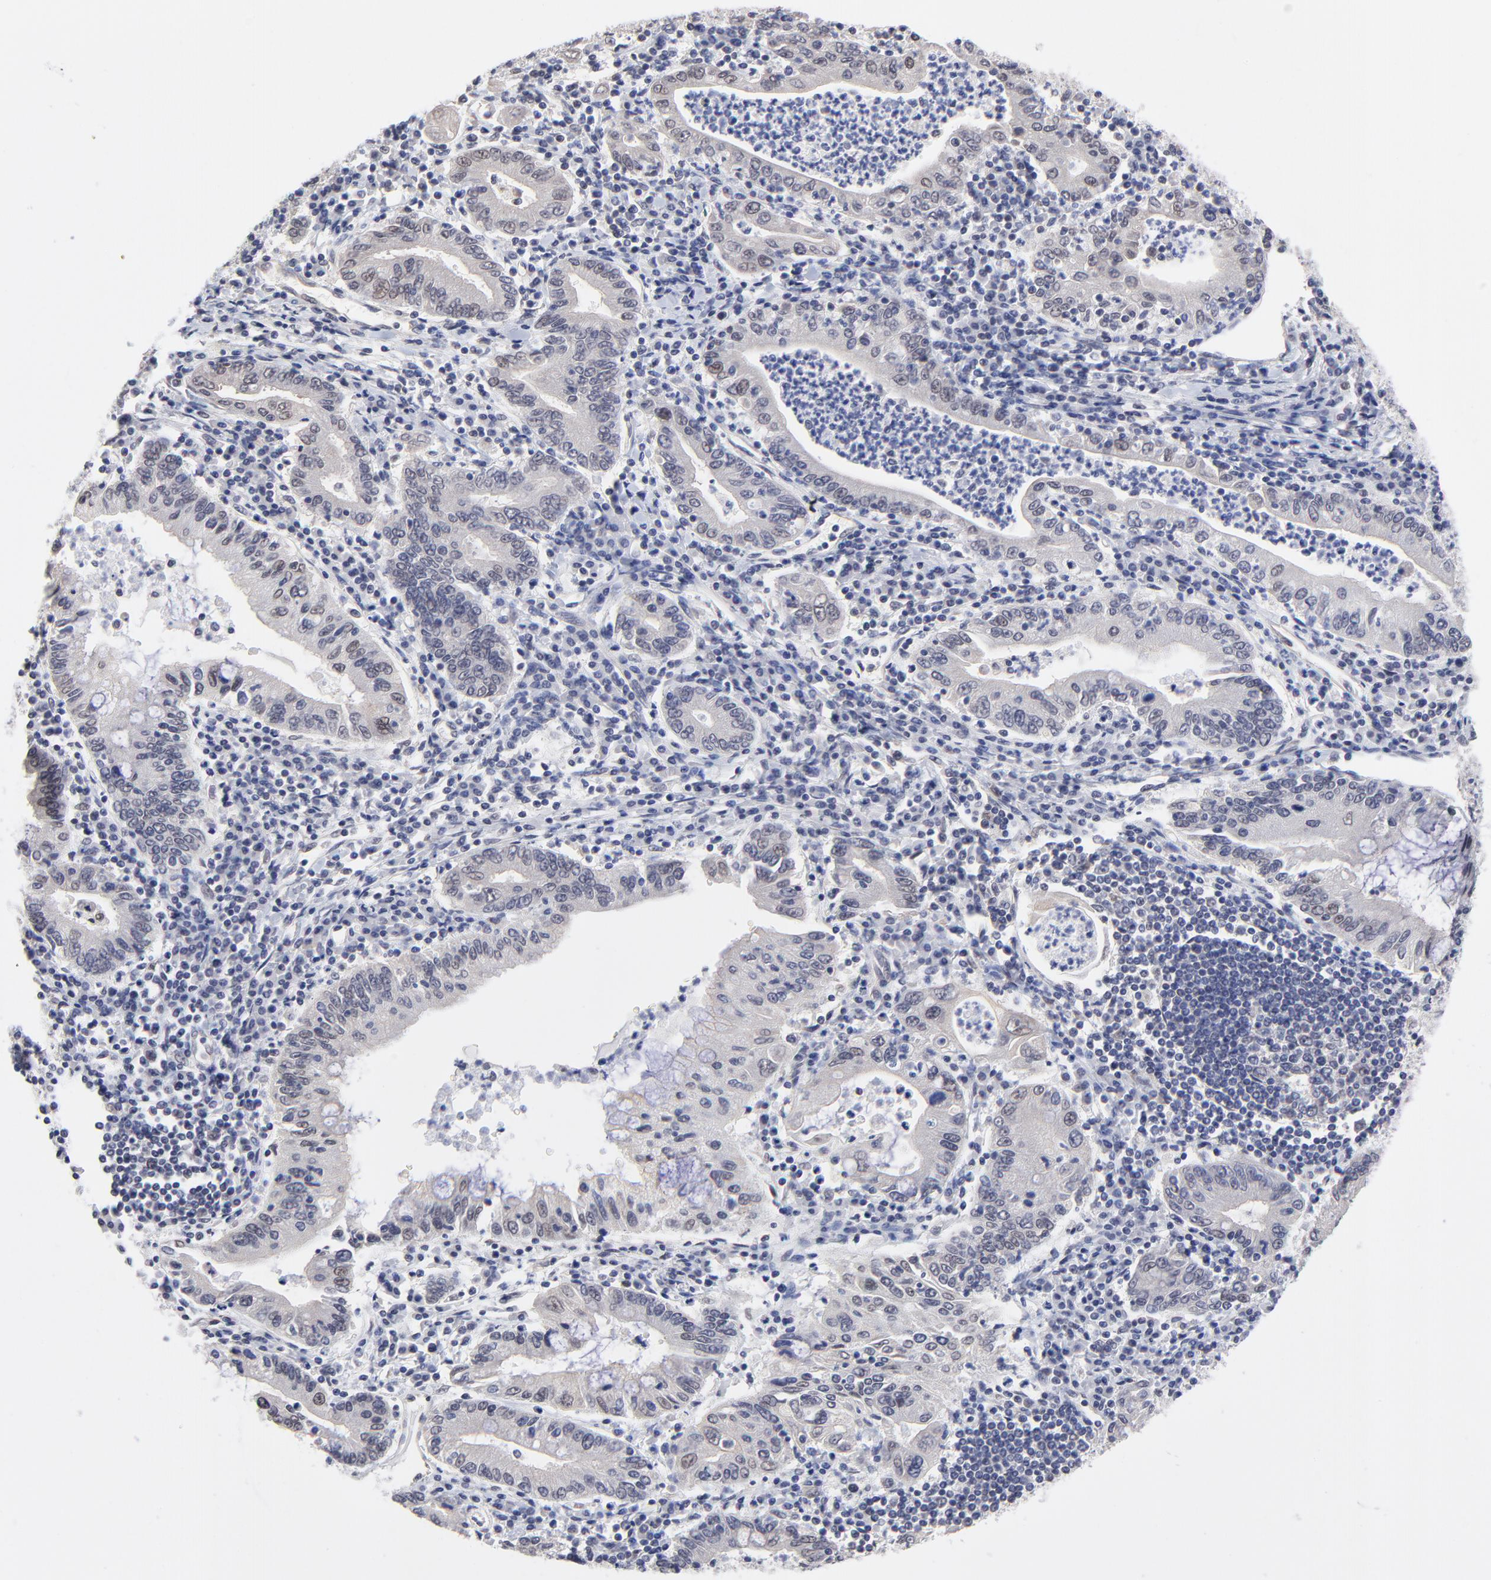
{"staining": {"intensity": "weak", "quantity": "<25%", "location": "nuclear"}, "tissue": "stomach cancer", "cell_type": "Tumor cells", "image_type": "cancer", "snomed": [{"axis": "morphology", "description": "Normal tissue, NOS"}, {"axis": "morphology", "description": "Adenocarcinoma, NOS"}, {"axis": "topography", "description": "Esophagus"}, {"axis": "topography", "description": "Stomach, upper"}, {"axis": "topography", "description": "Peripheral nerve tissue"}], "caption": "DAB immunohistochemical staining of human adenocarcinoma (stomach) shows no significant expression in tumor cells.", "gene": "FBXO8", "patient": {"sex": "male", "age": 62}}